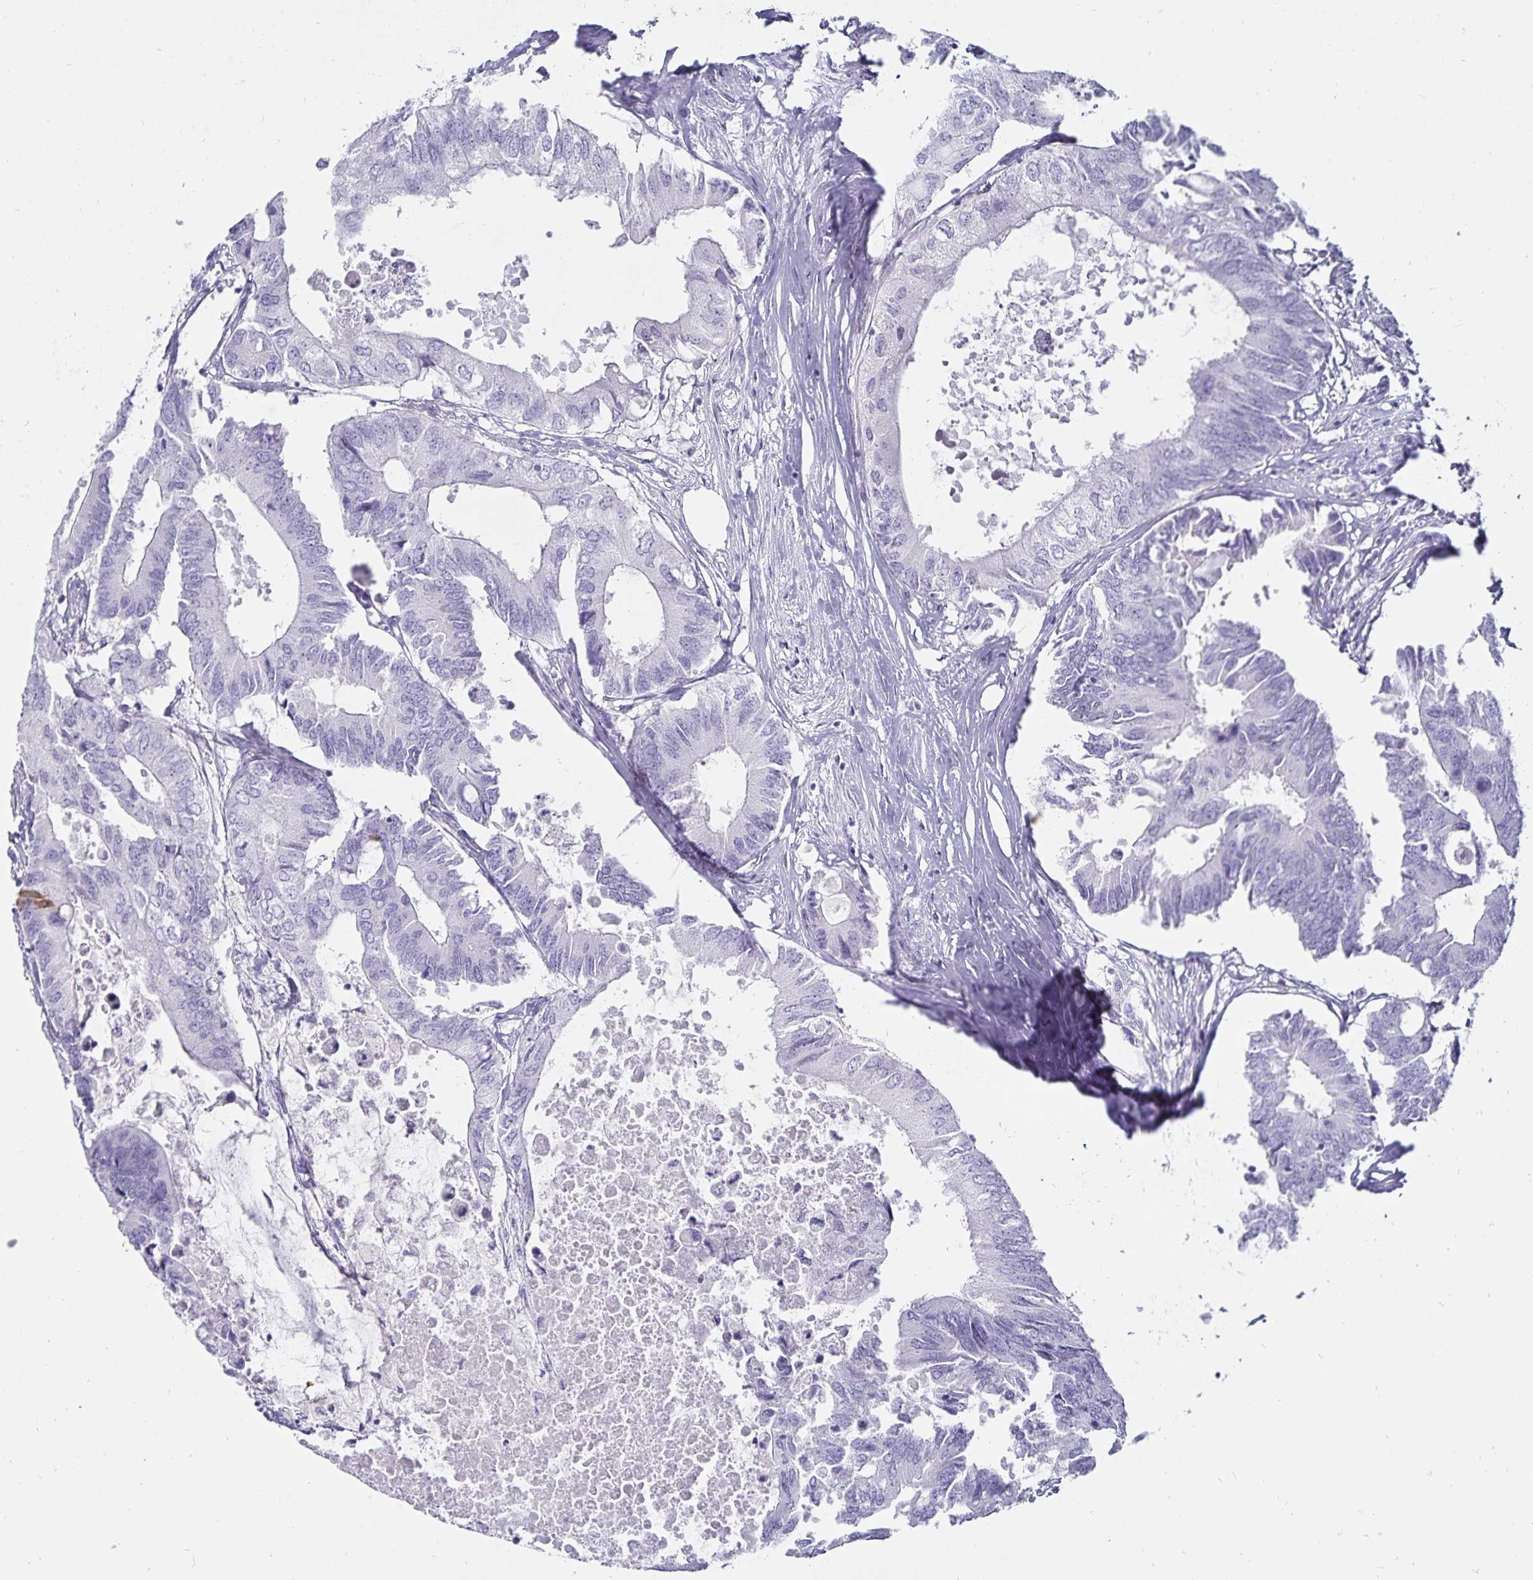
{"staining": {"intensity": "negative", "quantity": "none", "location": "none"}, "tissue": "colorectal cancer", "cell_type": "Tumor cells", "image_type": "cancer", "snomed": [{"axis": "morphology", "description": "Adenocarcinoma, NOS"}, {"axis": "topography", "description": "Colon"}], "caption": "Tumor cells are negative for brown protein staining in colorectal adenocarcinoma. (Brightfield microscopy of DAB immunohistochemistry (IHC) at high magnification).", "gene": "DEFA6", "patient": {"sex": "male", "age": 71}}